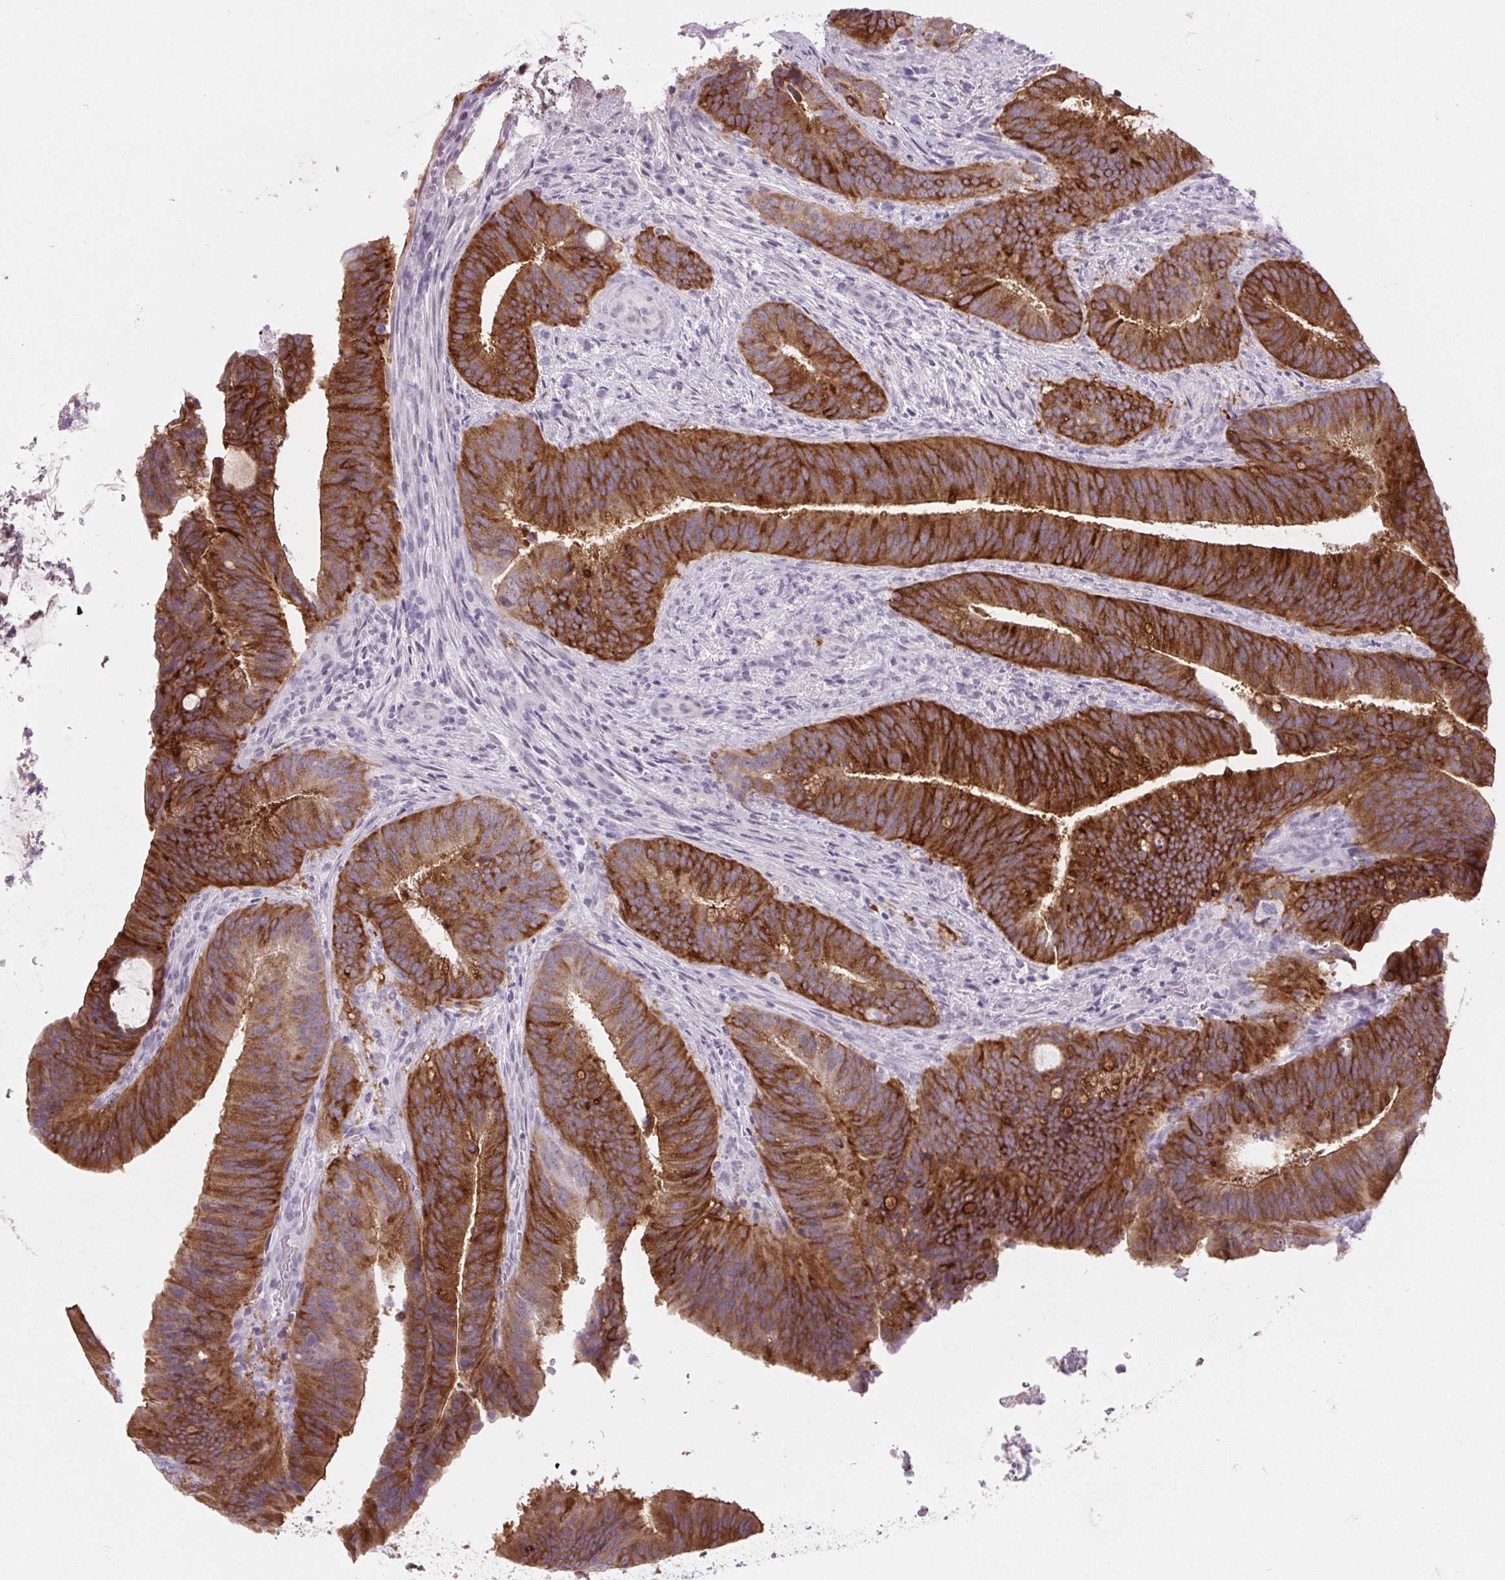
{"staining": {"intensity": "strong", "quantity": ">75%", "location": "cytoplasmic/membranous"}, "tissue": "colorectal cancer", "cell_type": "Tumor cells", "image_type": "cancer", "snomed": [{"axis": "morphology", "description": "Adenocarcinoma, NOS"}, {"axis": "topography", "description": "Colon"}], "caption": "Colorectal adenocarcinoma stained with immunohistochemistry (IHC) demonstrates strong cytoplasmic/membranous positivity in about >75% of tumor cells. Nuclei are stained in blue.", "gene": "BCAS1", "patient": {"sex": "female", "age": 43}}